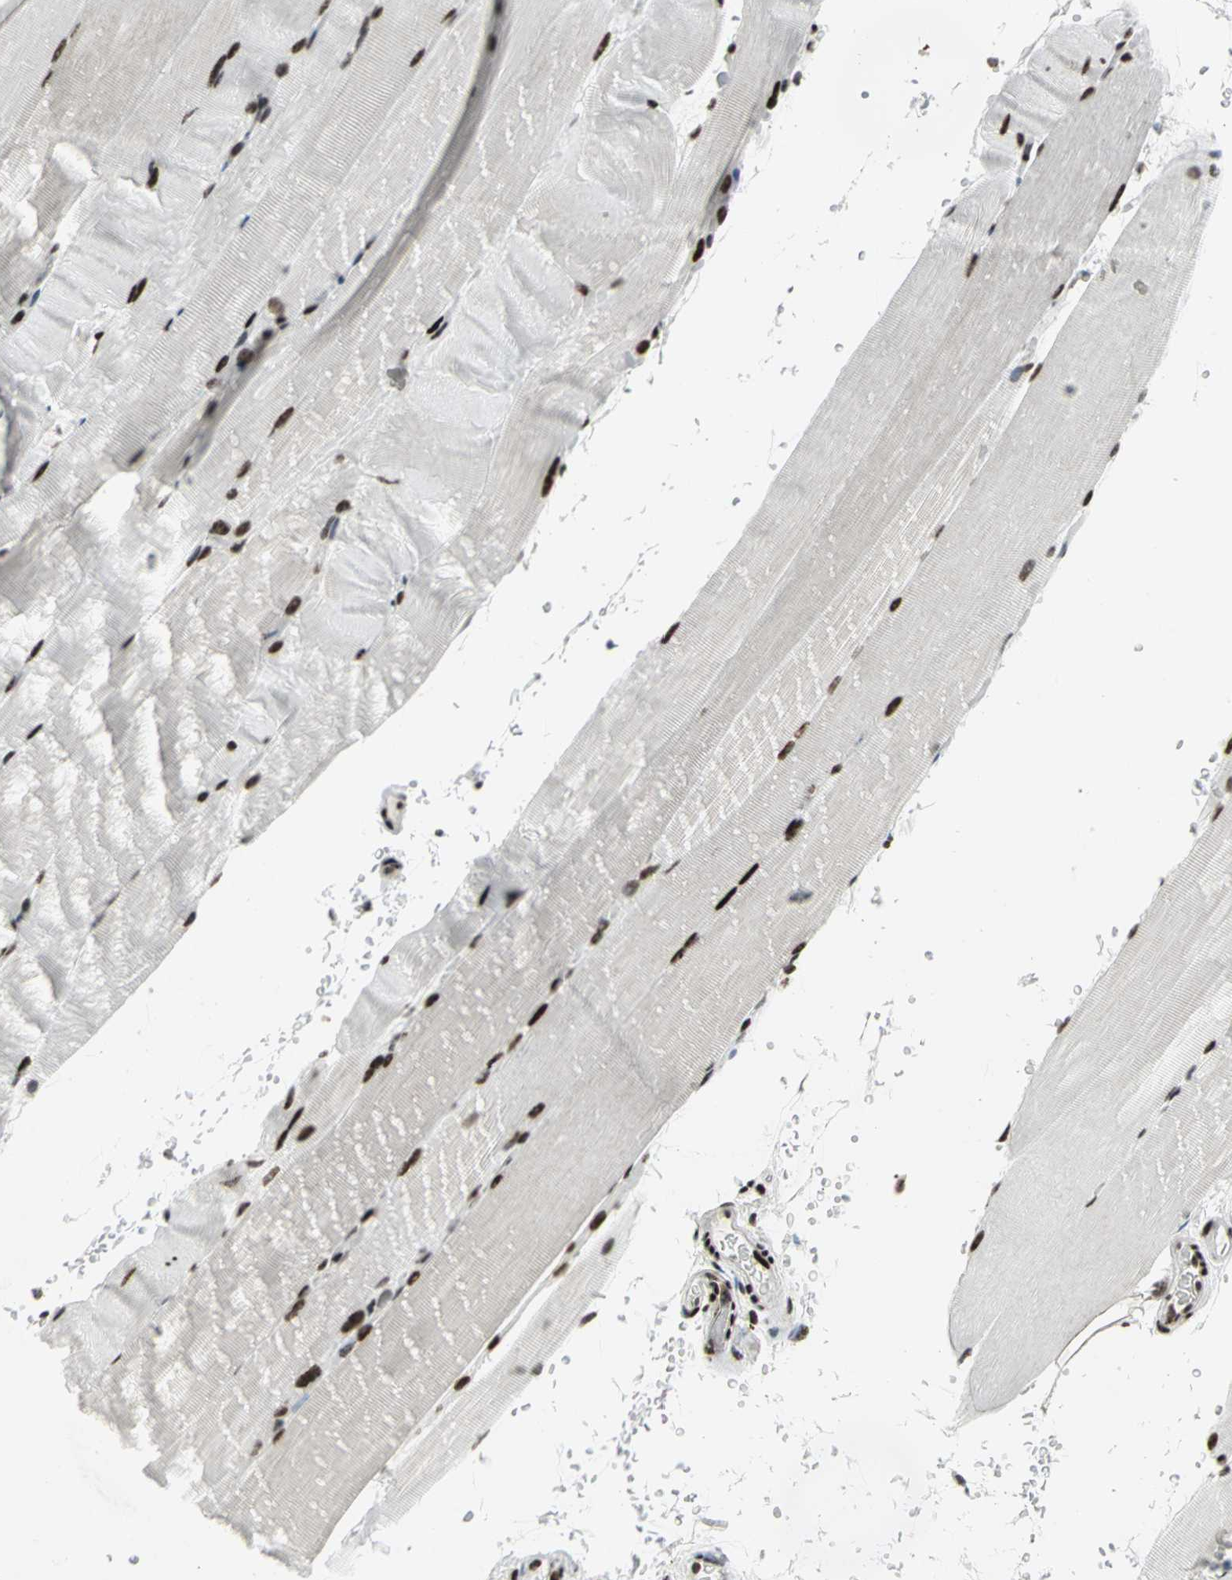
{"staining": {"intensity": "strong", "quantity": ">75%", "location": "nuclear"}, "tissue": "skeletal muscle", "cell_type": "Myocytes", "image_type": "normal", "snomed": [{"axis": "morphology", "description": "Normal tissue, NOS"}, {"axis": "topography", "description": "Skeletal muscle"}, {"axis": "topography", "description": "Parathyroid gland"}], "caption": "Strong nuclear expression for a protein is seen in about >75% of myocytes of normal skeletal muscle using immunohistochemistry.", "gene": "SMARCA4", "patient": {"sex": "female", "age": 37}}